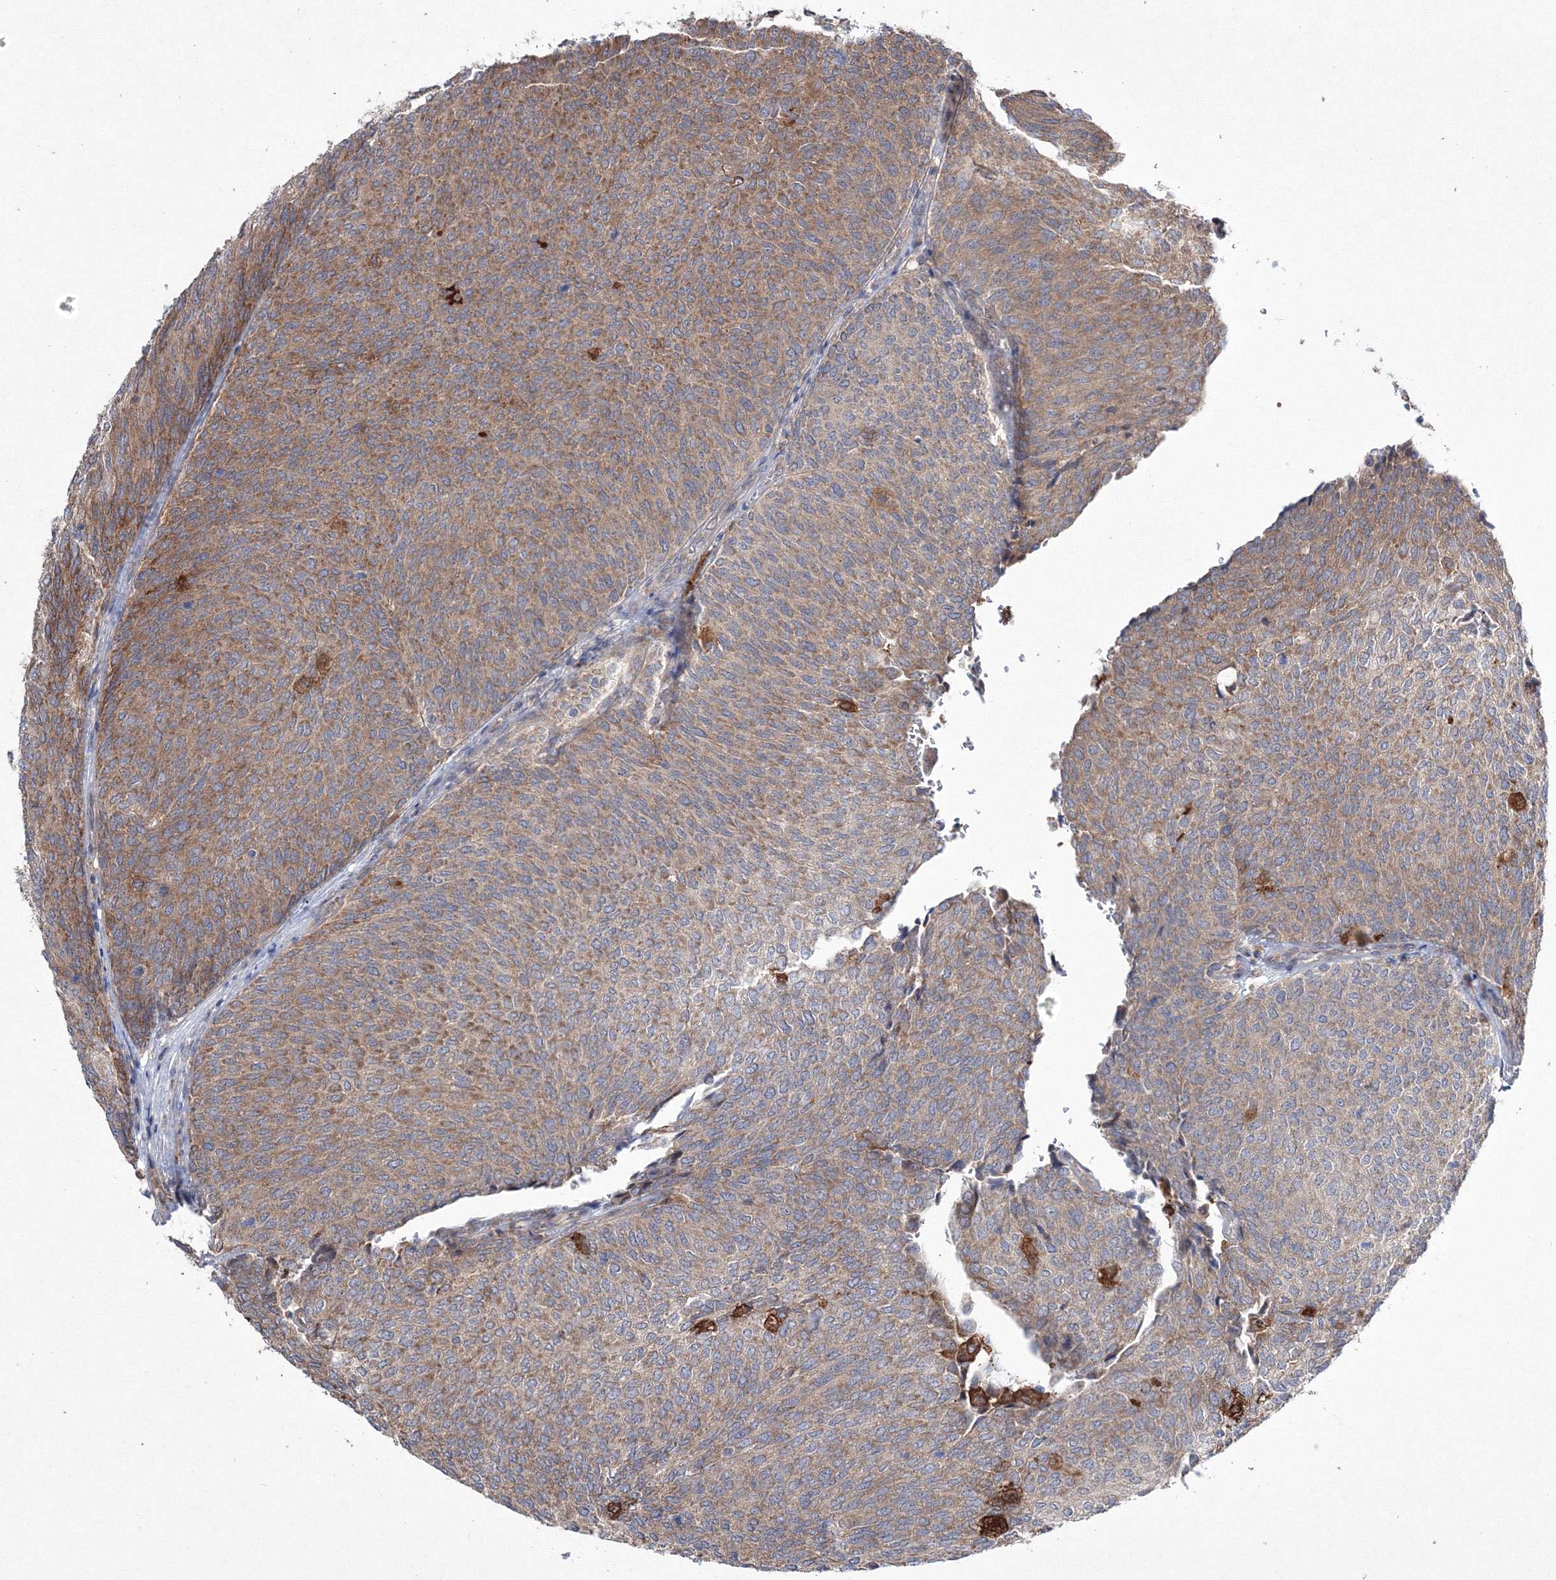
{"staining": {"intensity": "moderate", "quantity": ">75%", "location": "cytoplasmic/membranous"}, "tissue": "urothelial cancer", "cell_type": "Tumor cells", "image_type": "cancer", "snomed": [{"axis": "morphology", "description": "Urothelial carcinoma, Low grade"}, {"axis": "topography", "description": "Urinary bladder"}], "caption": "A brown stain shows moderate cytoplasmic/membranous staining of a protein in human urothelial cancer tumor cells.", "gene": "RANBP3L", "patient": {"sex": "female", "age": 79}}